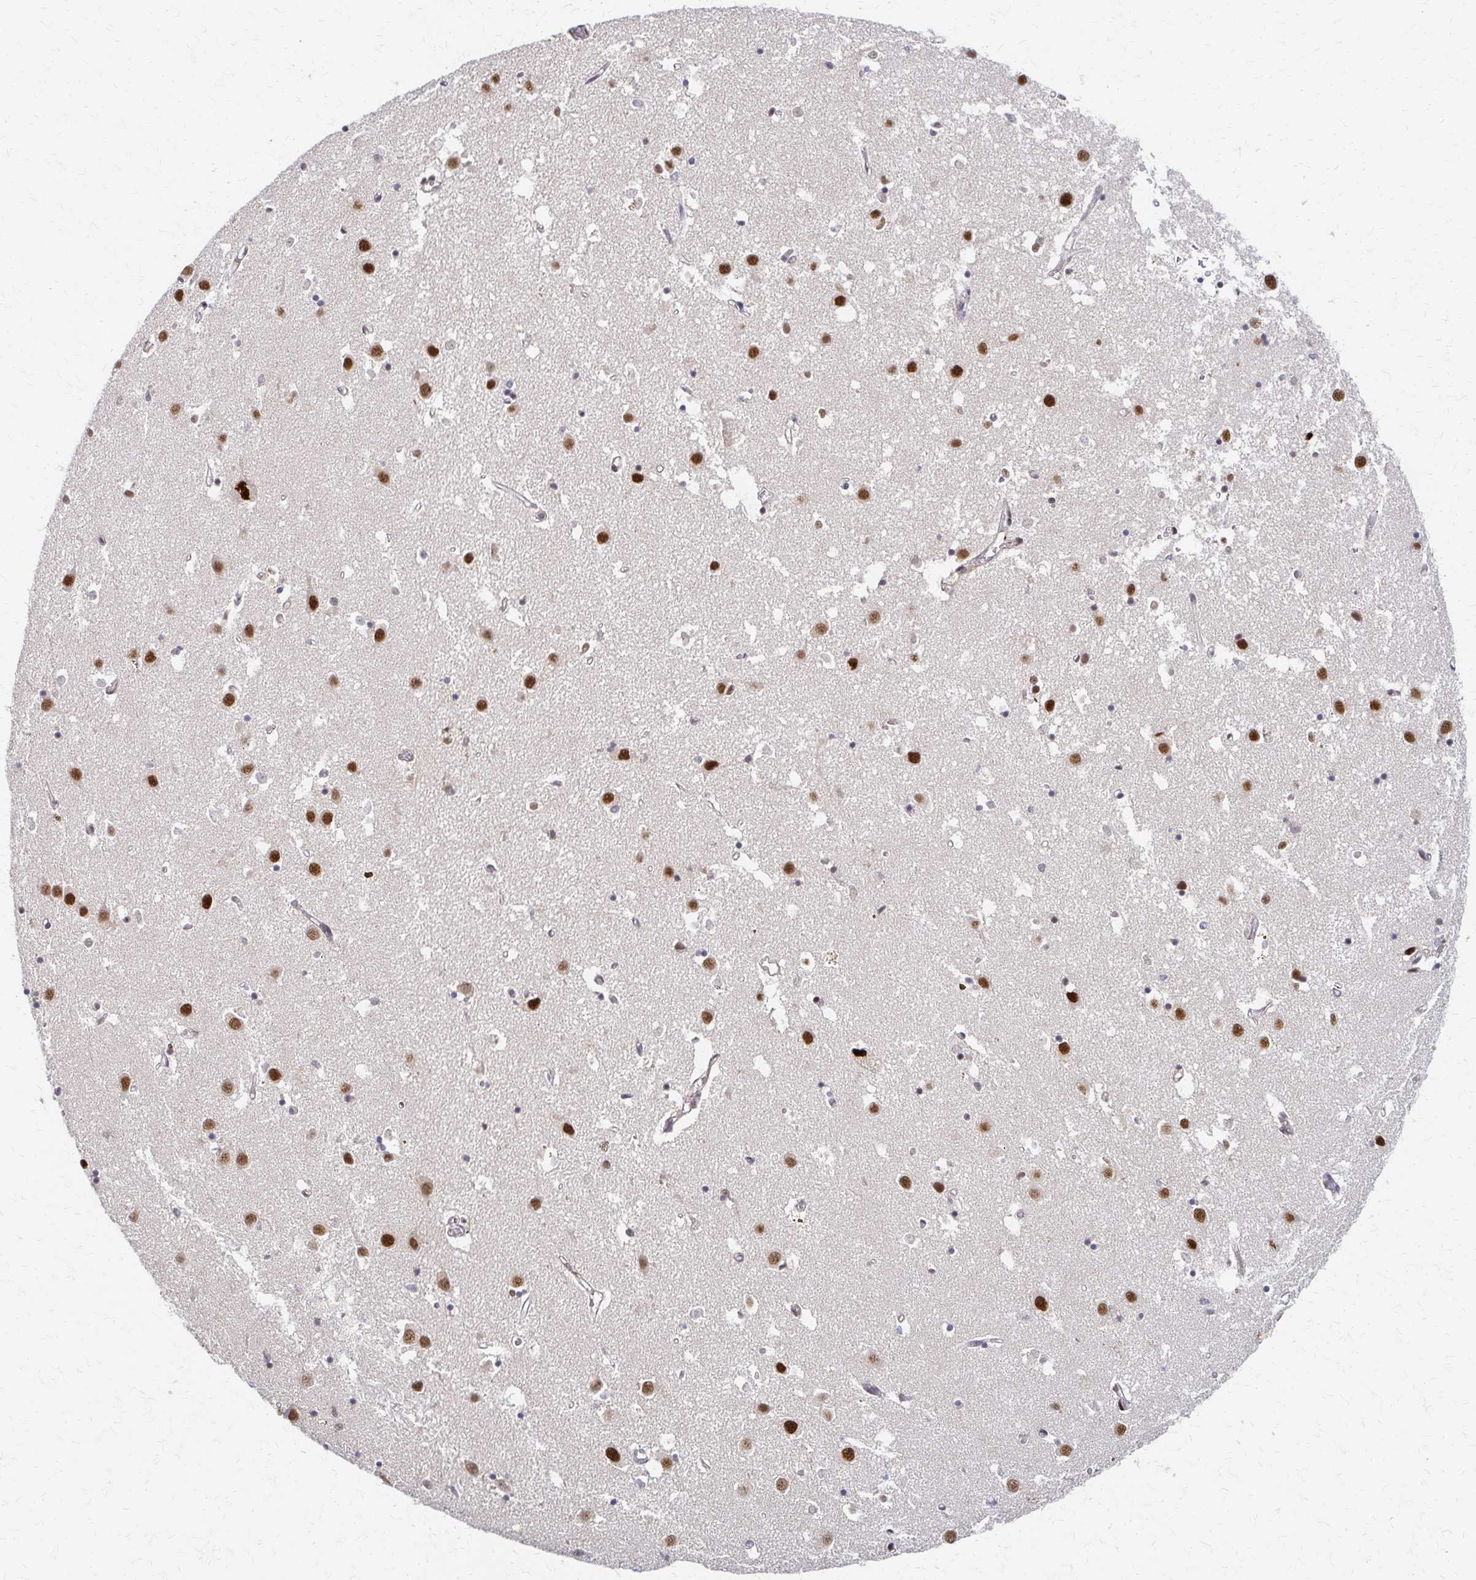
{"staining": {"intensity": "moderate", "quantity": "<25%", "location": "nuclear"}, "tissue": "caudate", "cell_type": "Glial cells", "image_type": "normal", "snomed": [{"axis": "morphology", "description": "Normal tissue, NOS"}, {"axis": "topography", "description": "Lateral ventricle wall"}], "caption": "A micrograph of human caudate stained for a protein exhibits moderate nuclear brown staining in glial cells.", "gene": "PSMD7", "patient": {"sex": "male", "age": 70}}